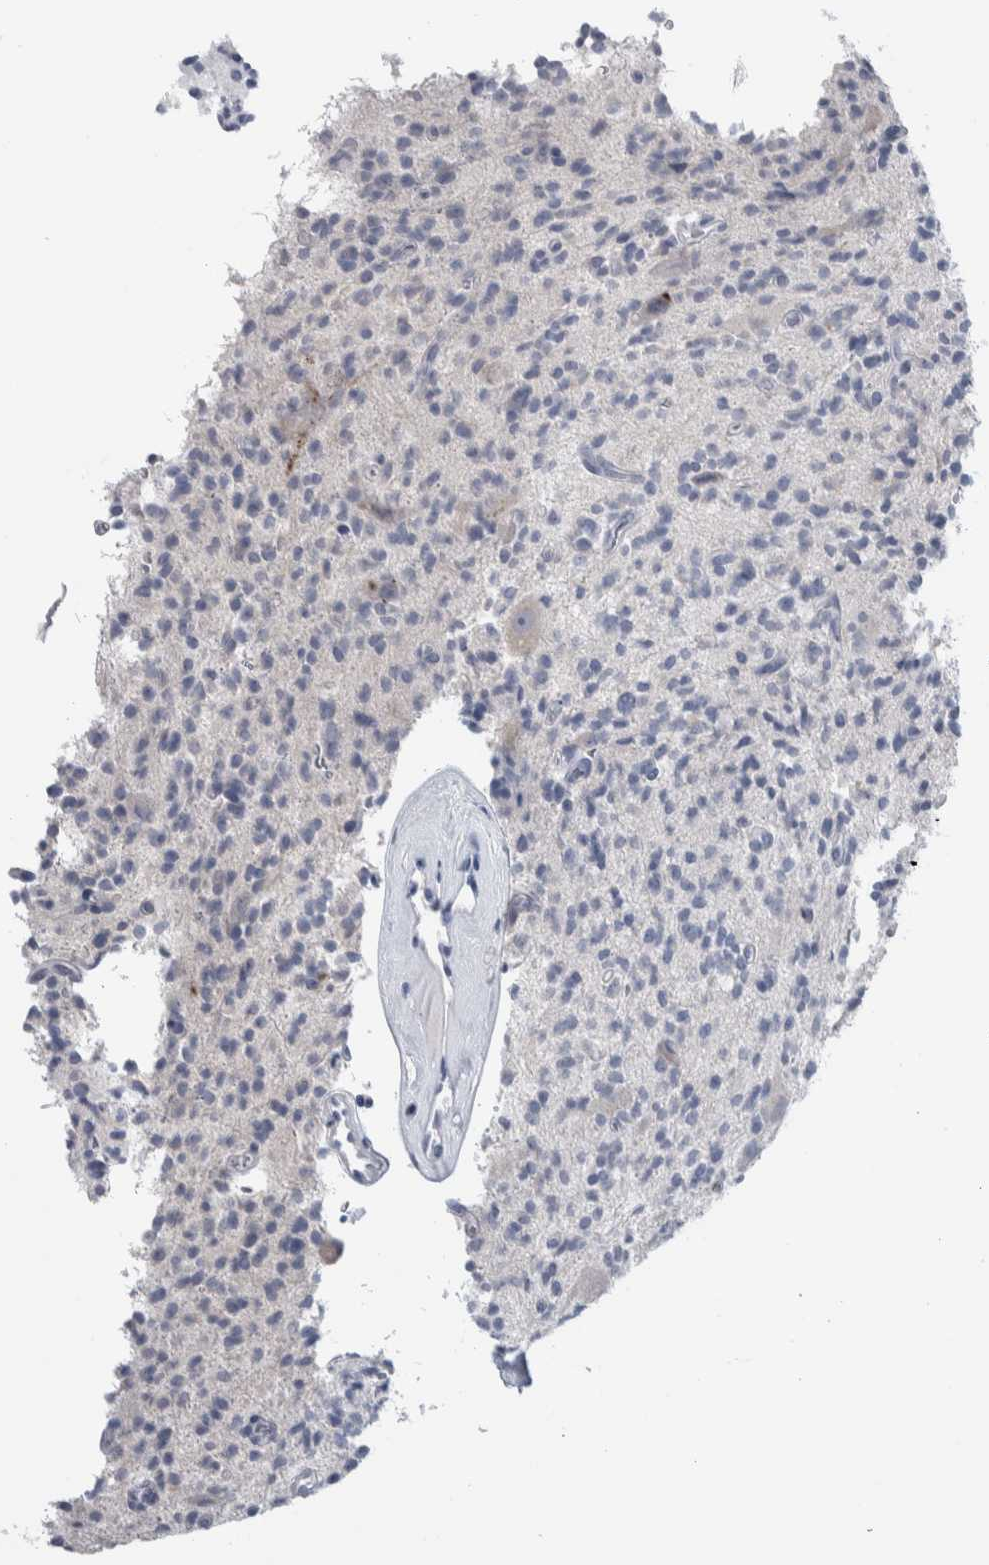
{"staining": {"intensity": "negative", "quantity": "none", "location": "none"}, "tissue": "glioma", "cell_type": "Tumor cells", "image_type": "cancer", "snomed": [{"axis": "morphology", "description": "Glioma, malignant, High grade"}, {"axis": "topography", "description": "Brain"}], "caption": "This is an IHC photomicrograph of human malignant high-grade glioma. There is no expression in tumor cells.", "gene": "CDH17", "patient": {"sex": "male", "age": 34}}